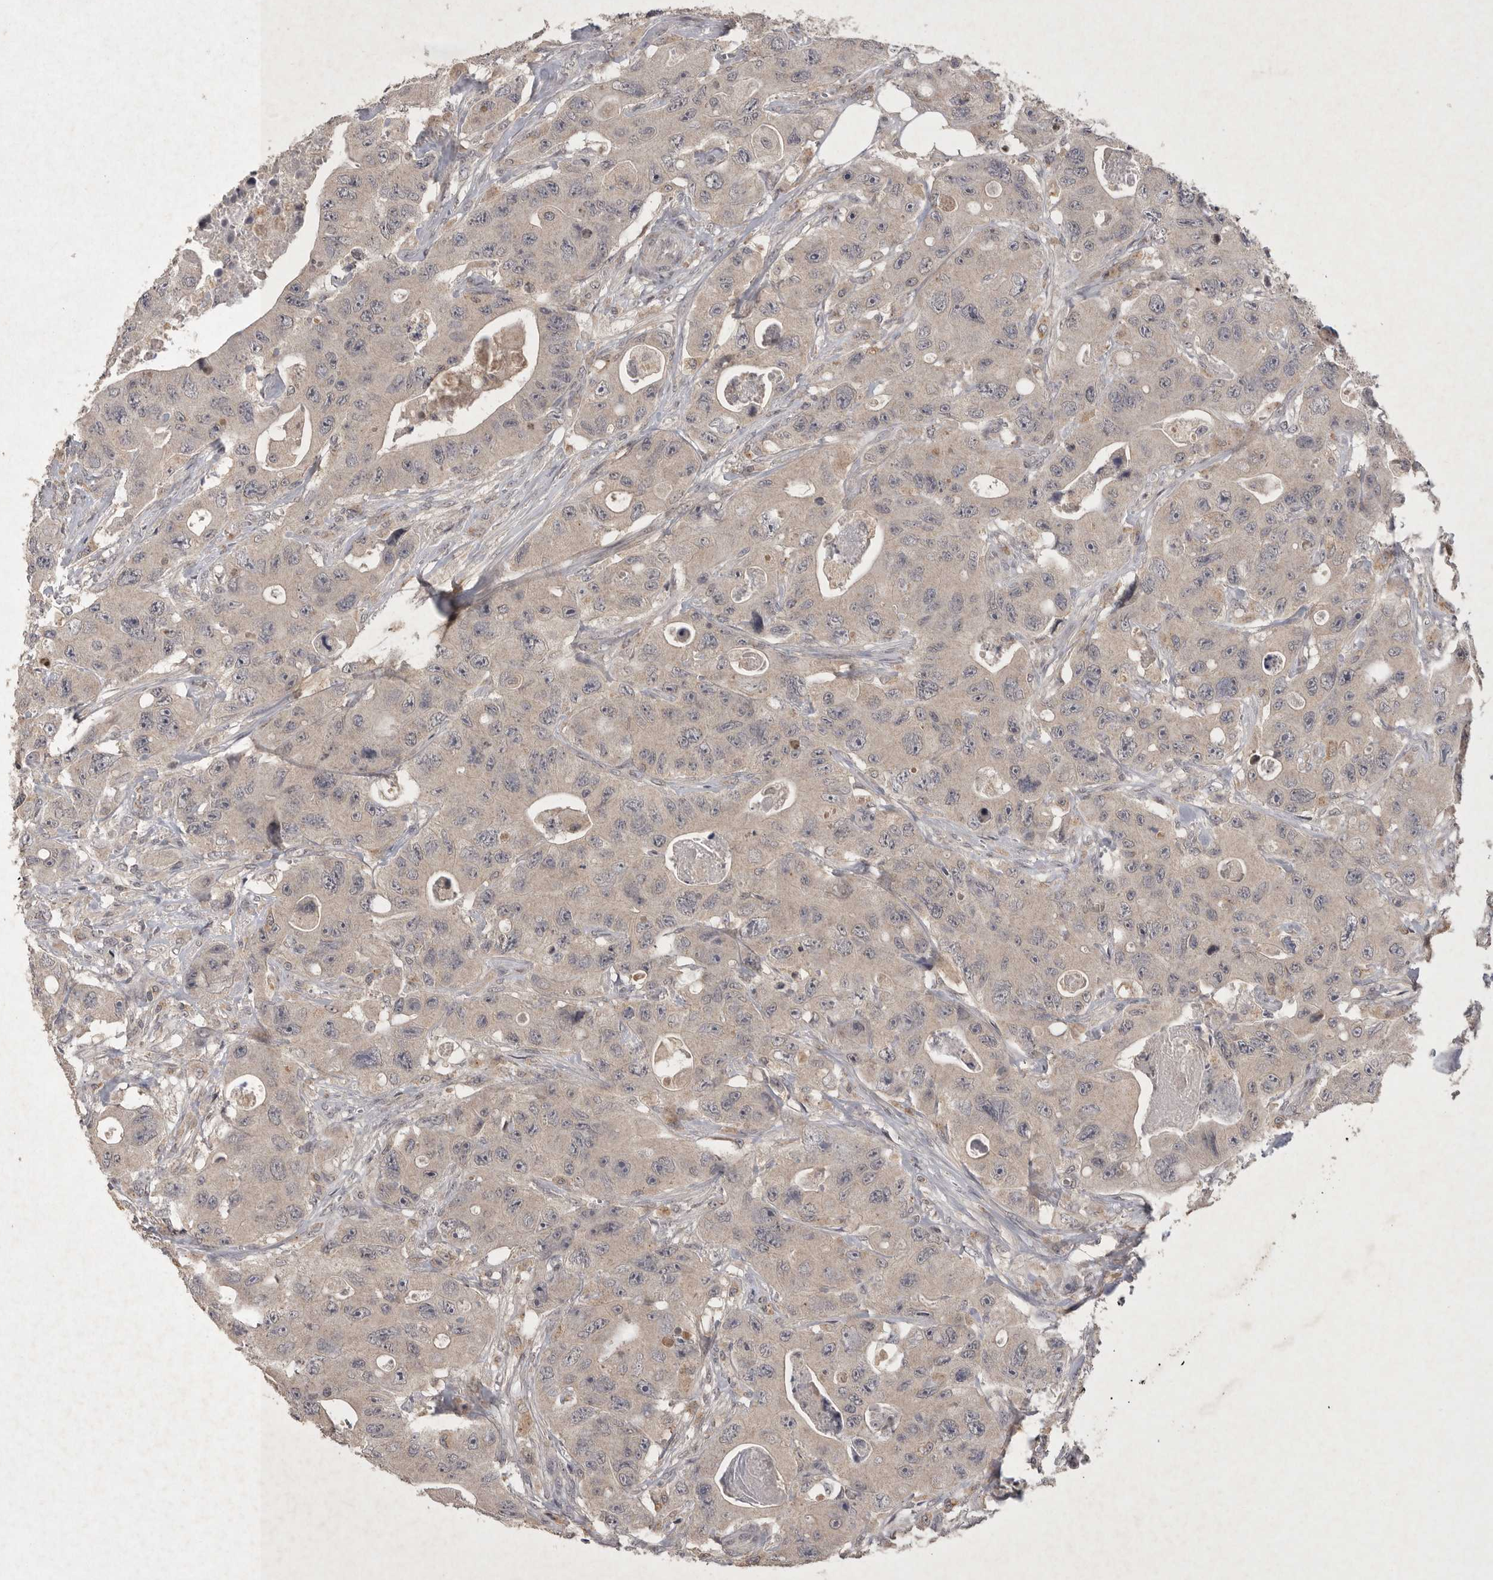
{"staining": {"intensity": "negative", "quantity": "none", "location": "none"}, "tissue": "colorectal cancer", "cell_type": "Tumor cells", "image_type": "cancer", "snomed": [{"axis": "morphology", "description": "Adenocarcinoma, NOS"}, {"axis": "topography", "description": "Colon"}], "caption": "Tumor cells show no significant protein expression in adenocarcinoma (colorectal). The staining was performed using DAB (3,3'-diaminobenzidine) to visualize the protein expression in brown, while the nuclei were stained in blue with hematoxylin (Magnification: 20x).", "gene": "APLNR", "patient": {"sex": "female", "age": 46}}